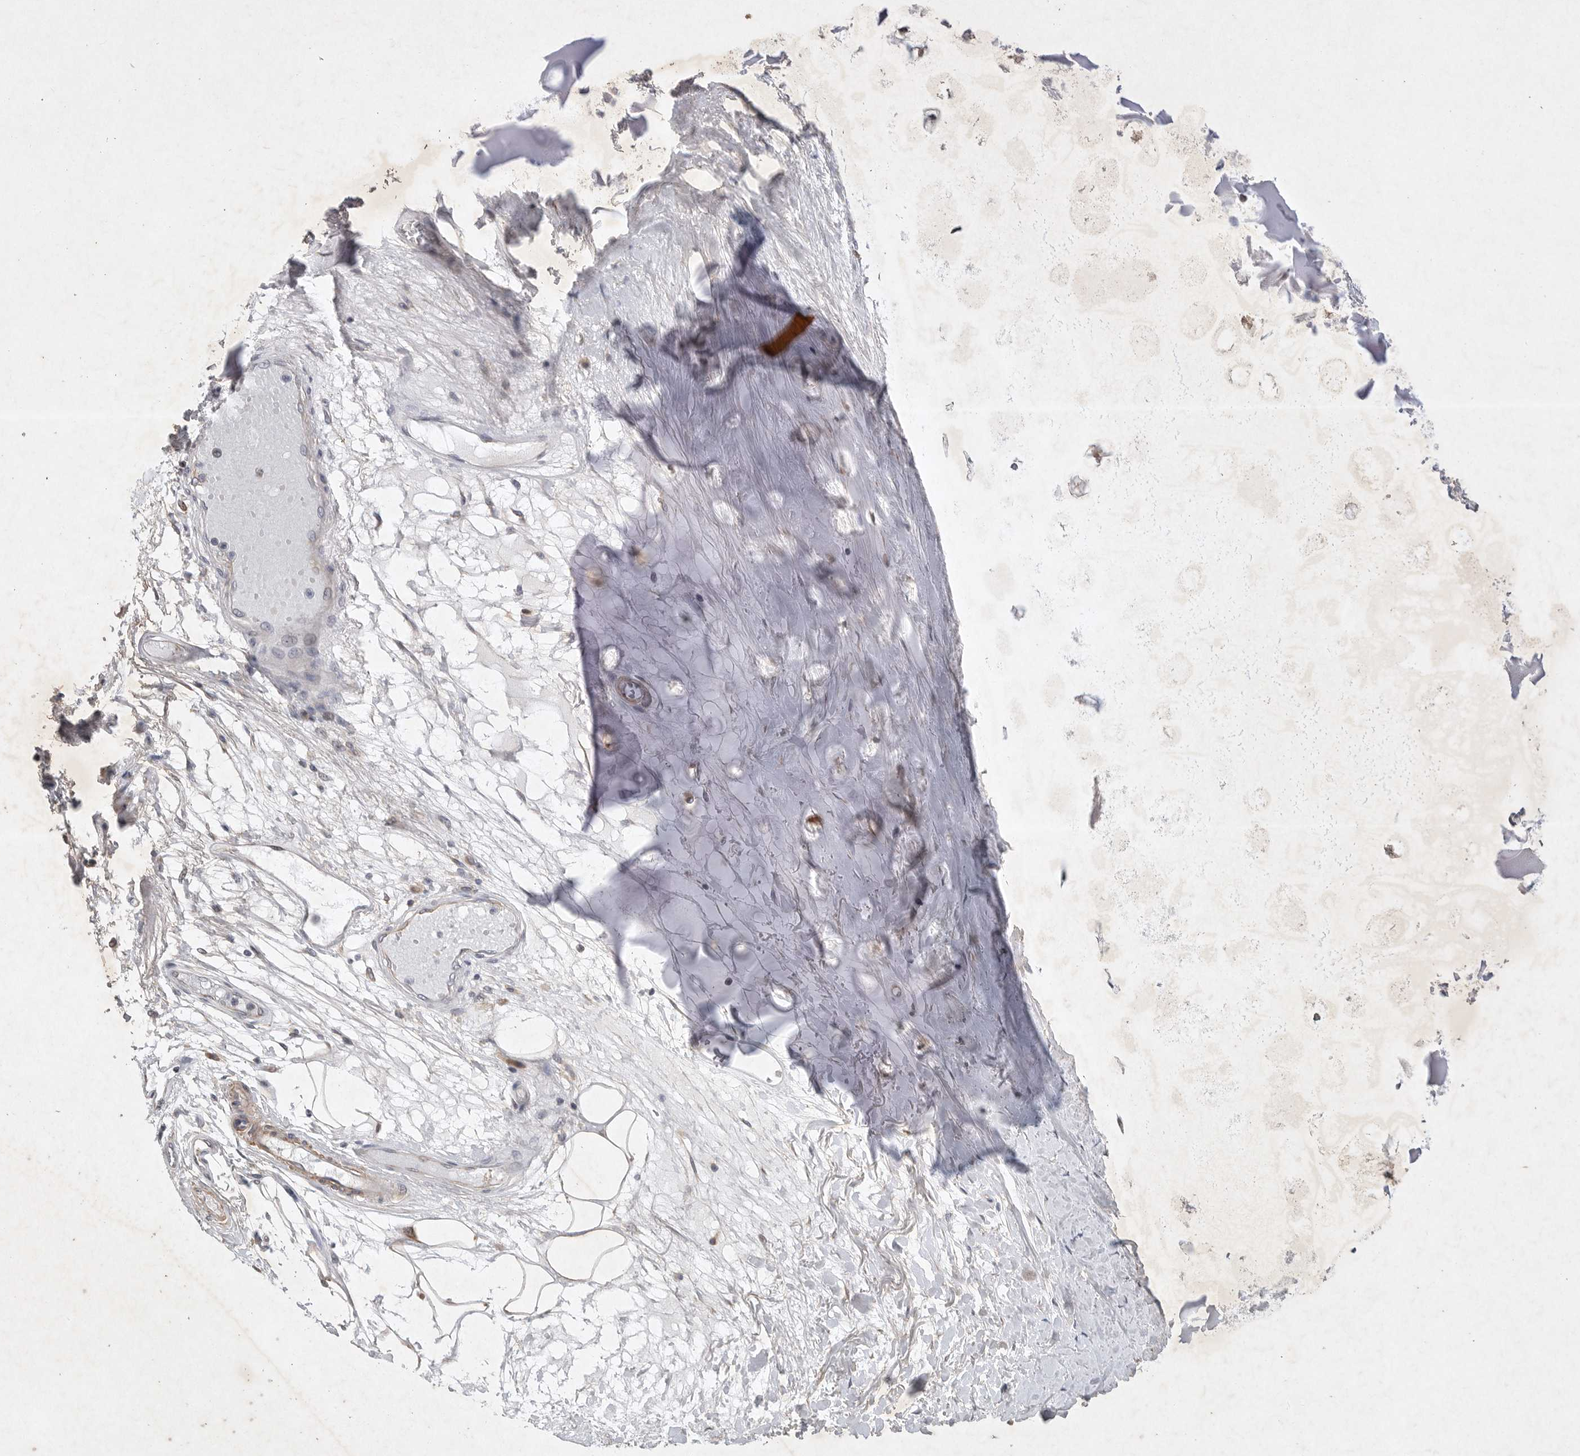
{"staining": {"intensity": "moderate", "quantity": ">75%", "location": "cytoplasmic/membranous,nuclear"}, "tissue": "adipose tissue", "cell_type": "Adipocytes", "image_type": "normal", "snomed": [{"axis": "morphology", "description": "Normal tissue, NOS"}, {"axis": "topography", "description": "Bronchus"}], "caption": "Adipocytes reveal medium levels of moderate cytoplasmic/membranous,nuclear staining in approximately >75% of cells in benign human adipose tissue.", "gene": "EDEM3", "patient": {"sex": "male", "age": 66}}